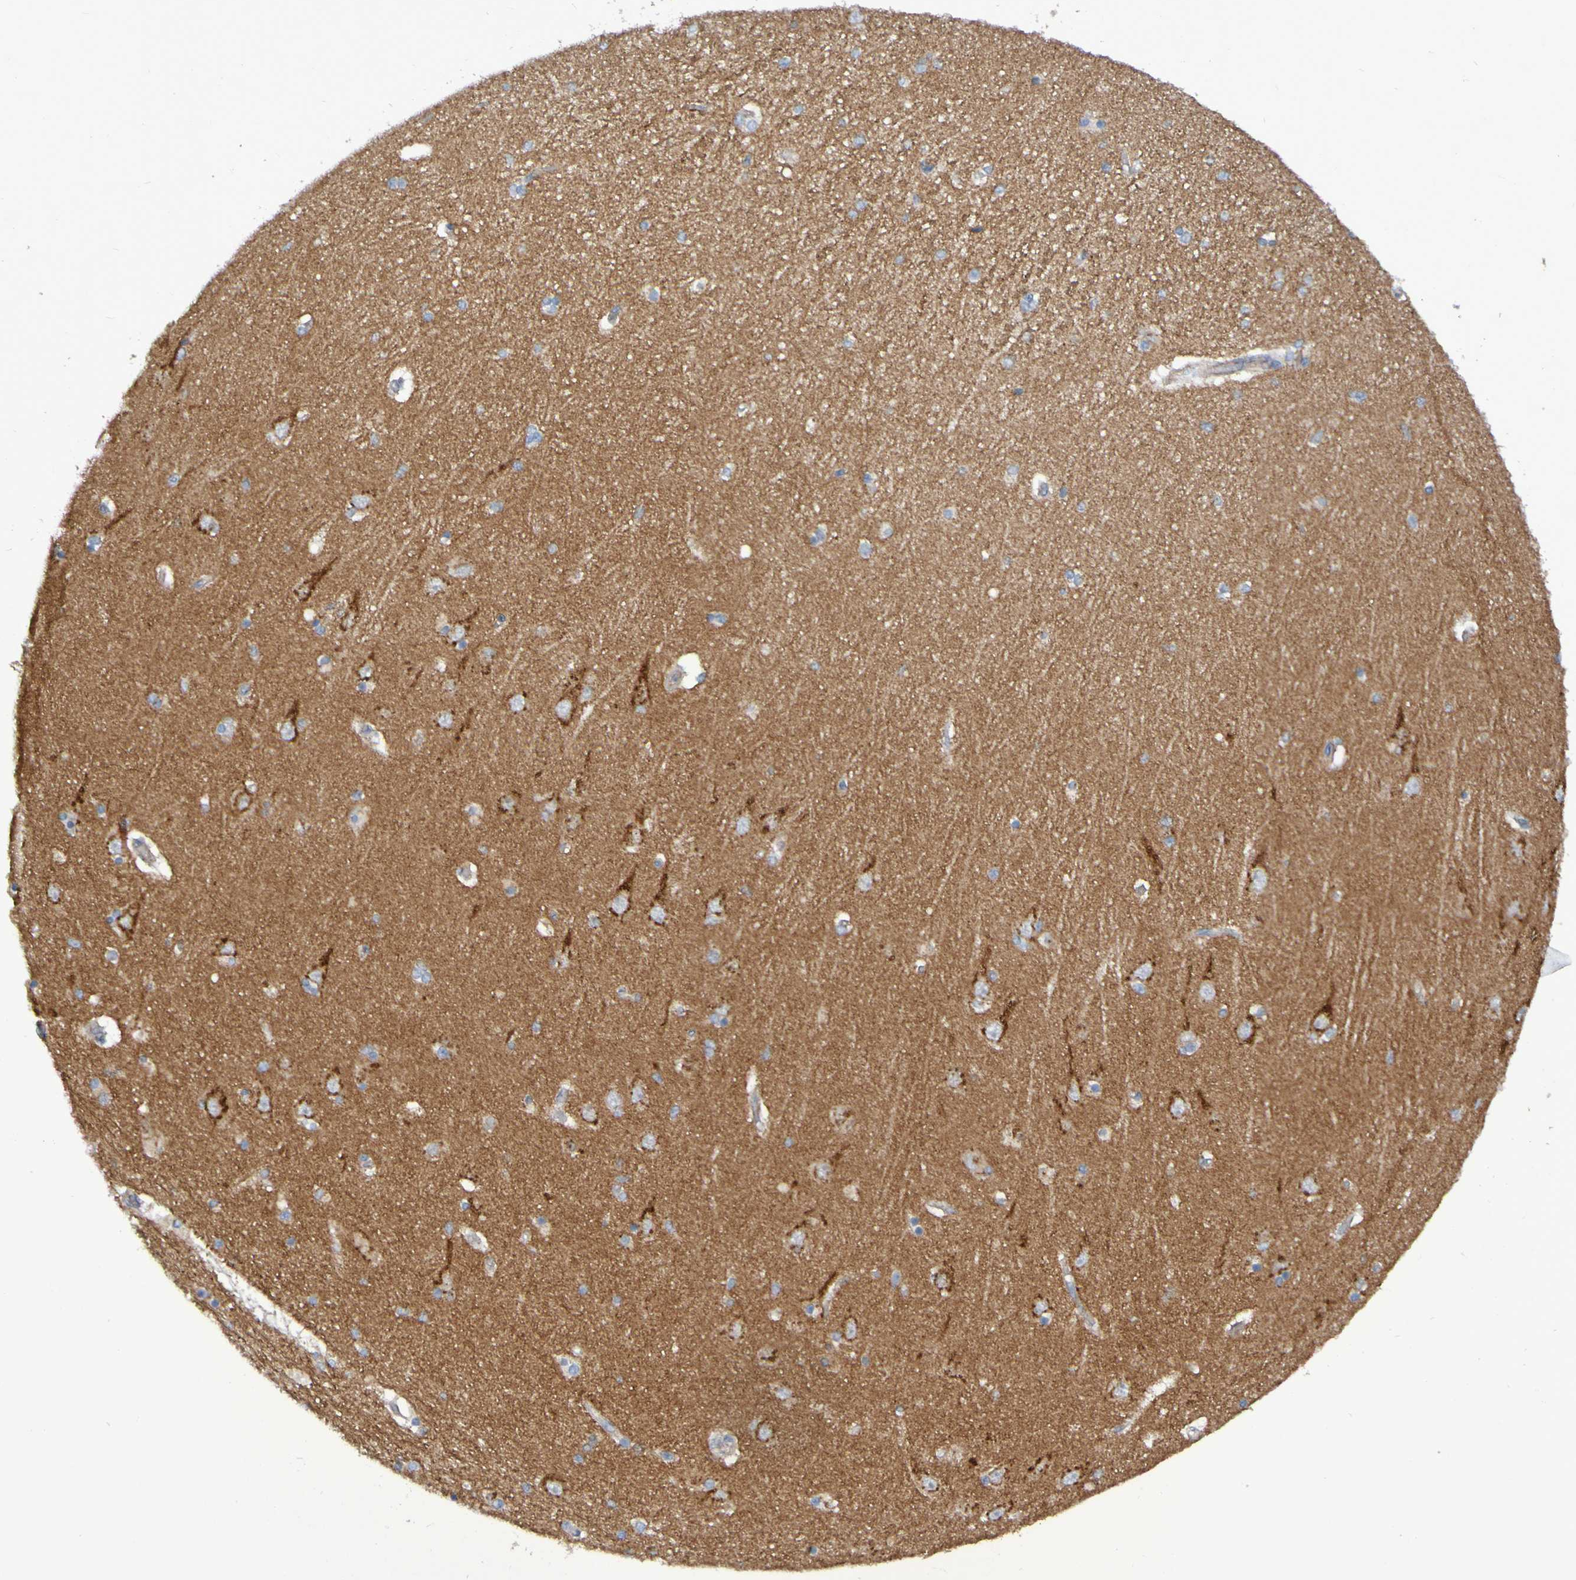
{"staining": {"intensity": "weak", "quantity": "<25%", "location": "cytoplasmic/membranous"}, "tissue": "hippocampus", "cell_type": "Glial cells", "image_type": "normal", "snomed": [{"axis": "morphology", "description": "Normal tissue, NOS"}, {"axis": "topography", "description": "Hippocampus"}], "caption": "Glial cells show no significant protein expression in benign hippocampus. (Stains: DAB IHC with hematoxylin counter stain, Microscopy: brightfield microscopy at high magnification).", "gene": "LMBRD2", "patient": {"sex": "female", "age": 54}}